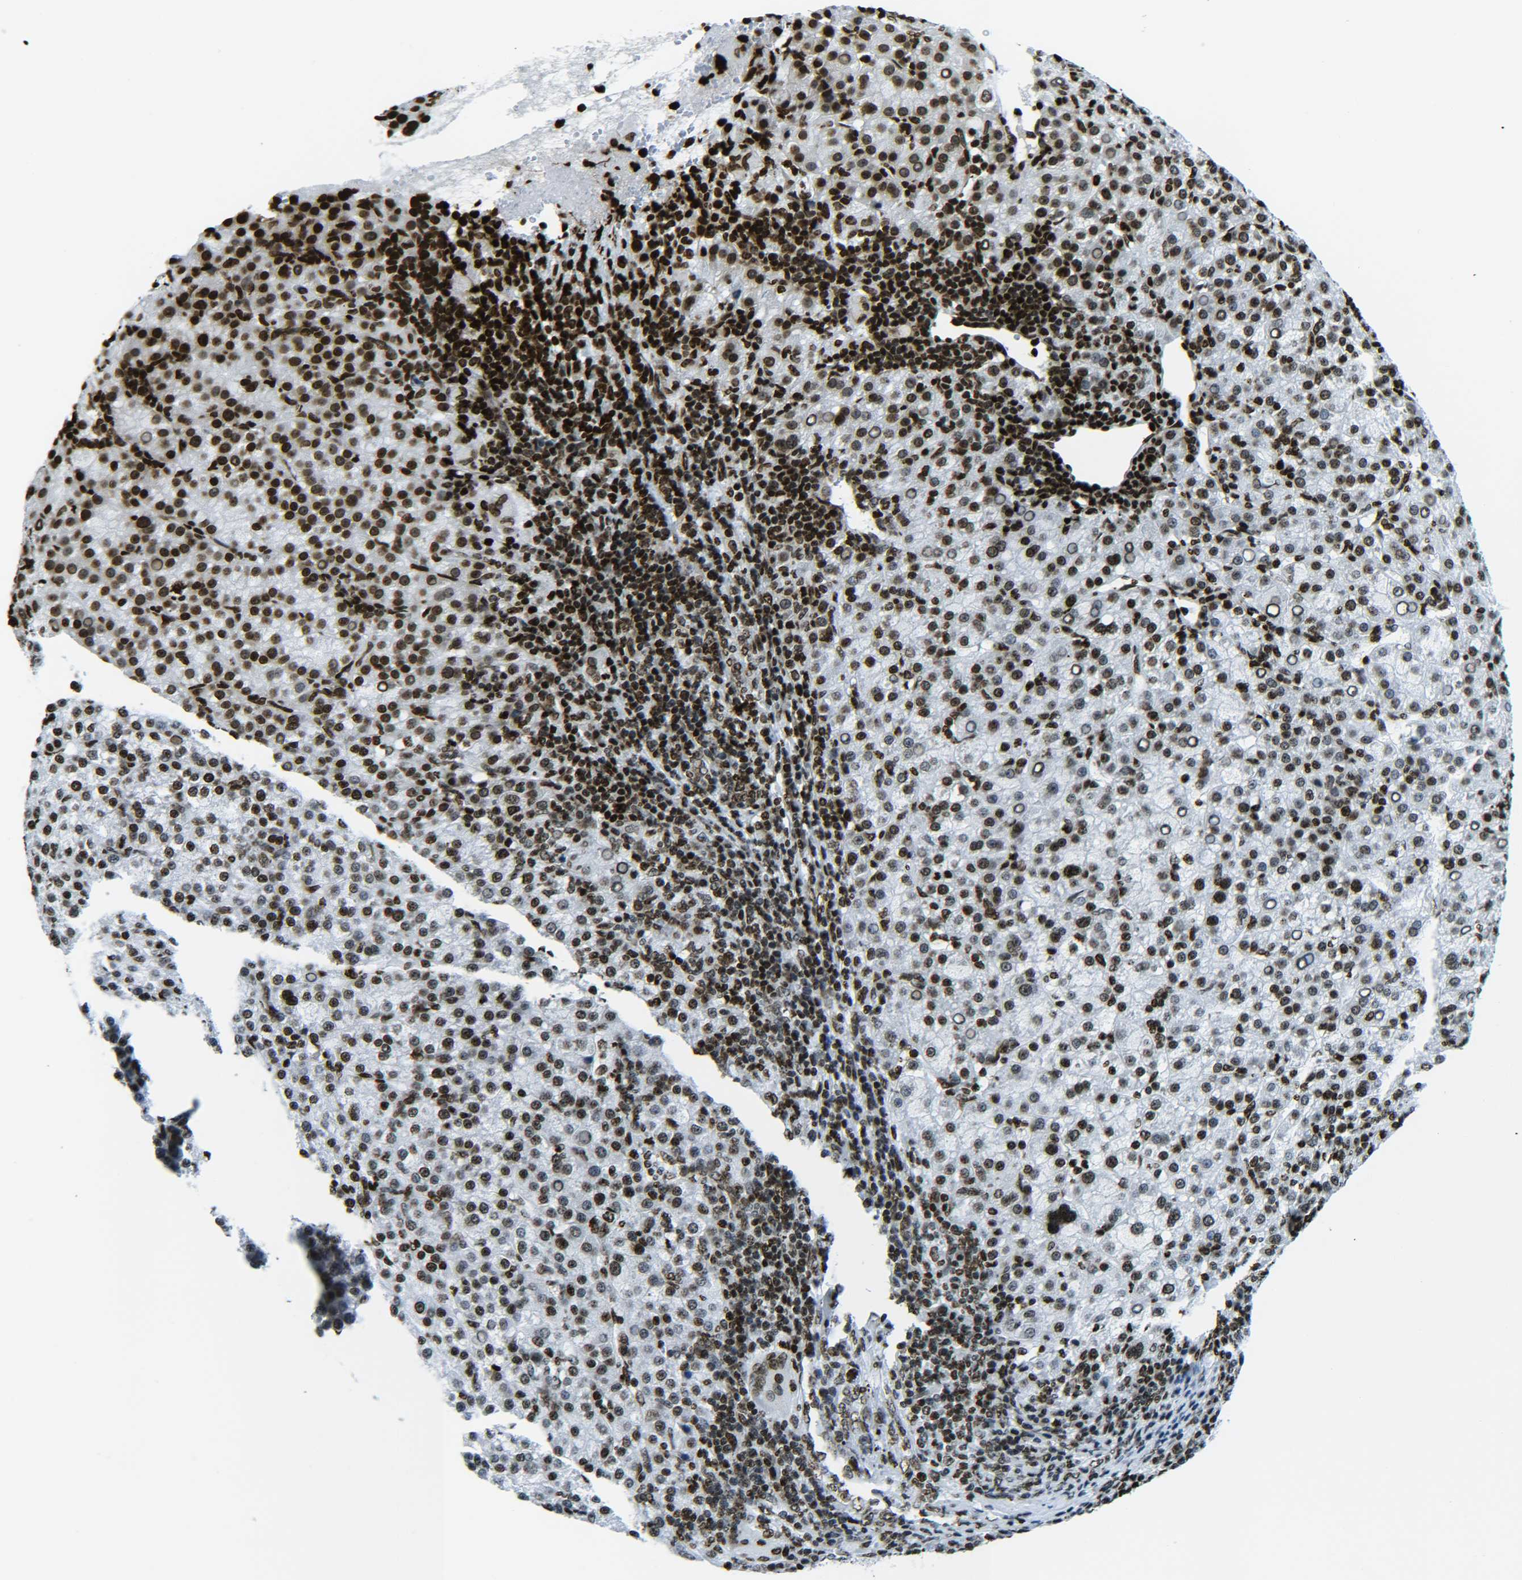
{"staining": {"intensity": "strong", "quantity": ">75%", "location": "nuclear"}, "tissue": "liver cancer", "cell_type": "Tumor cells", "image_type": "cancer", "snomed": [{"axis": "morphology", "description": "Carcinoma, Hepatocellular, NOS"}, {"axis": "topography", "description": "Liver"}], "caption": "A micrograph of liver cancer (hepatocellular carcinoma) stained for a protein reveals strong nuclear brown staining in tumor cells.", "gene": "H2AX", "patient": {"sex": "female", "age": 58}}